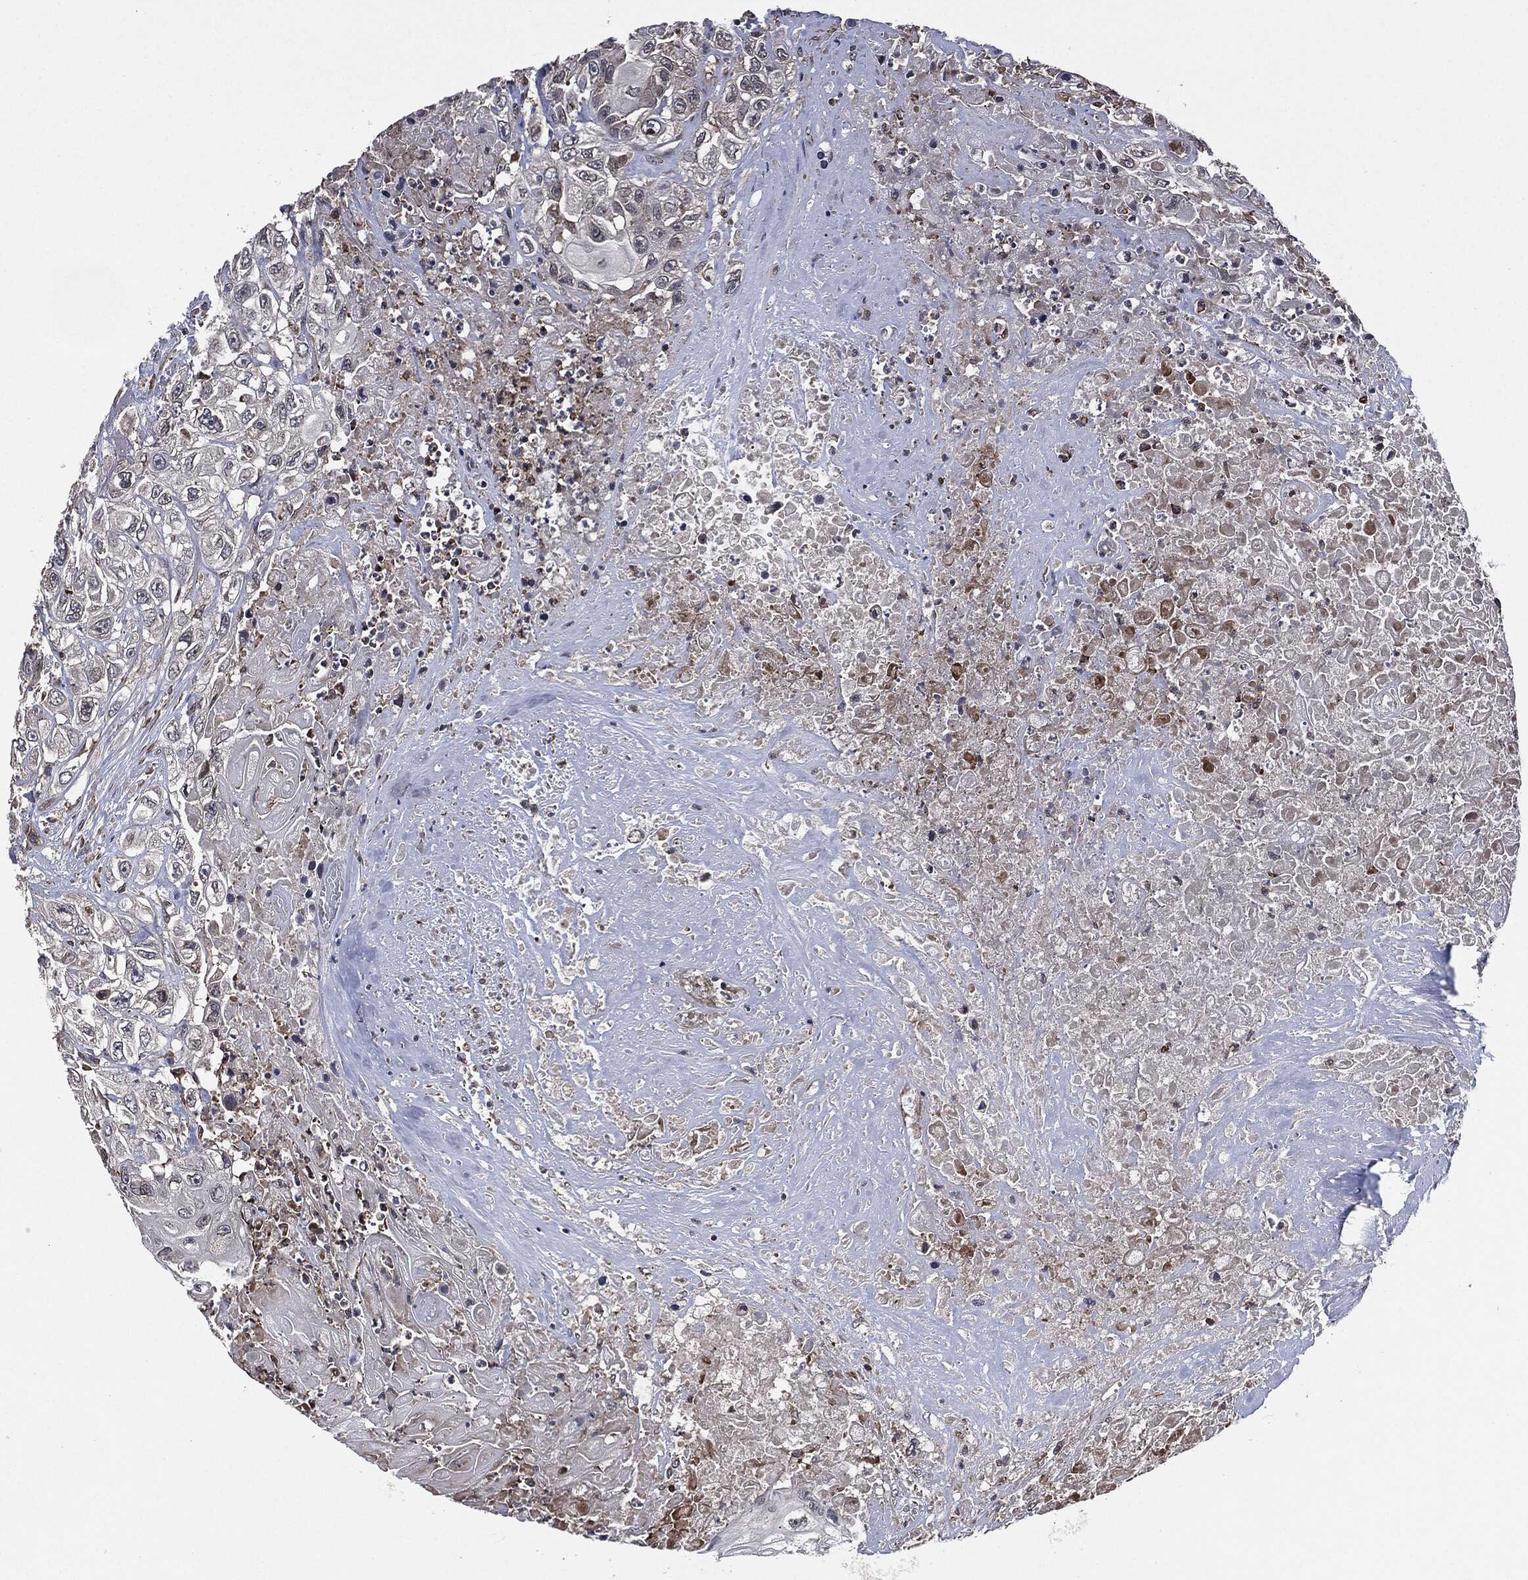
{"staining": {"intensity": "negative", "quantity": "none", "location": "none"}, "tissue": "urothelial cancer", "cell_type": "Tumor cells", "image_type": "cancer", "snomed": [{"axis": "morphology", "description": "Urothelial carcinoma, High grade"}, {"axis": "topography", "description": "Urinary bladder"}], "caption": "IHC histopathology image of urothelial cancer stained for a protein (brown), which shows no expression in tumor cells.", "gene": "UBR1", "patient": {"sex": "female", "age": 56}}